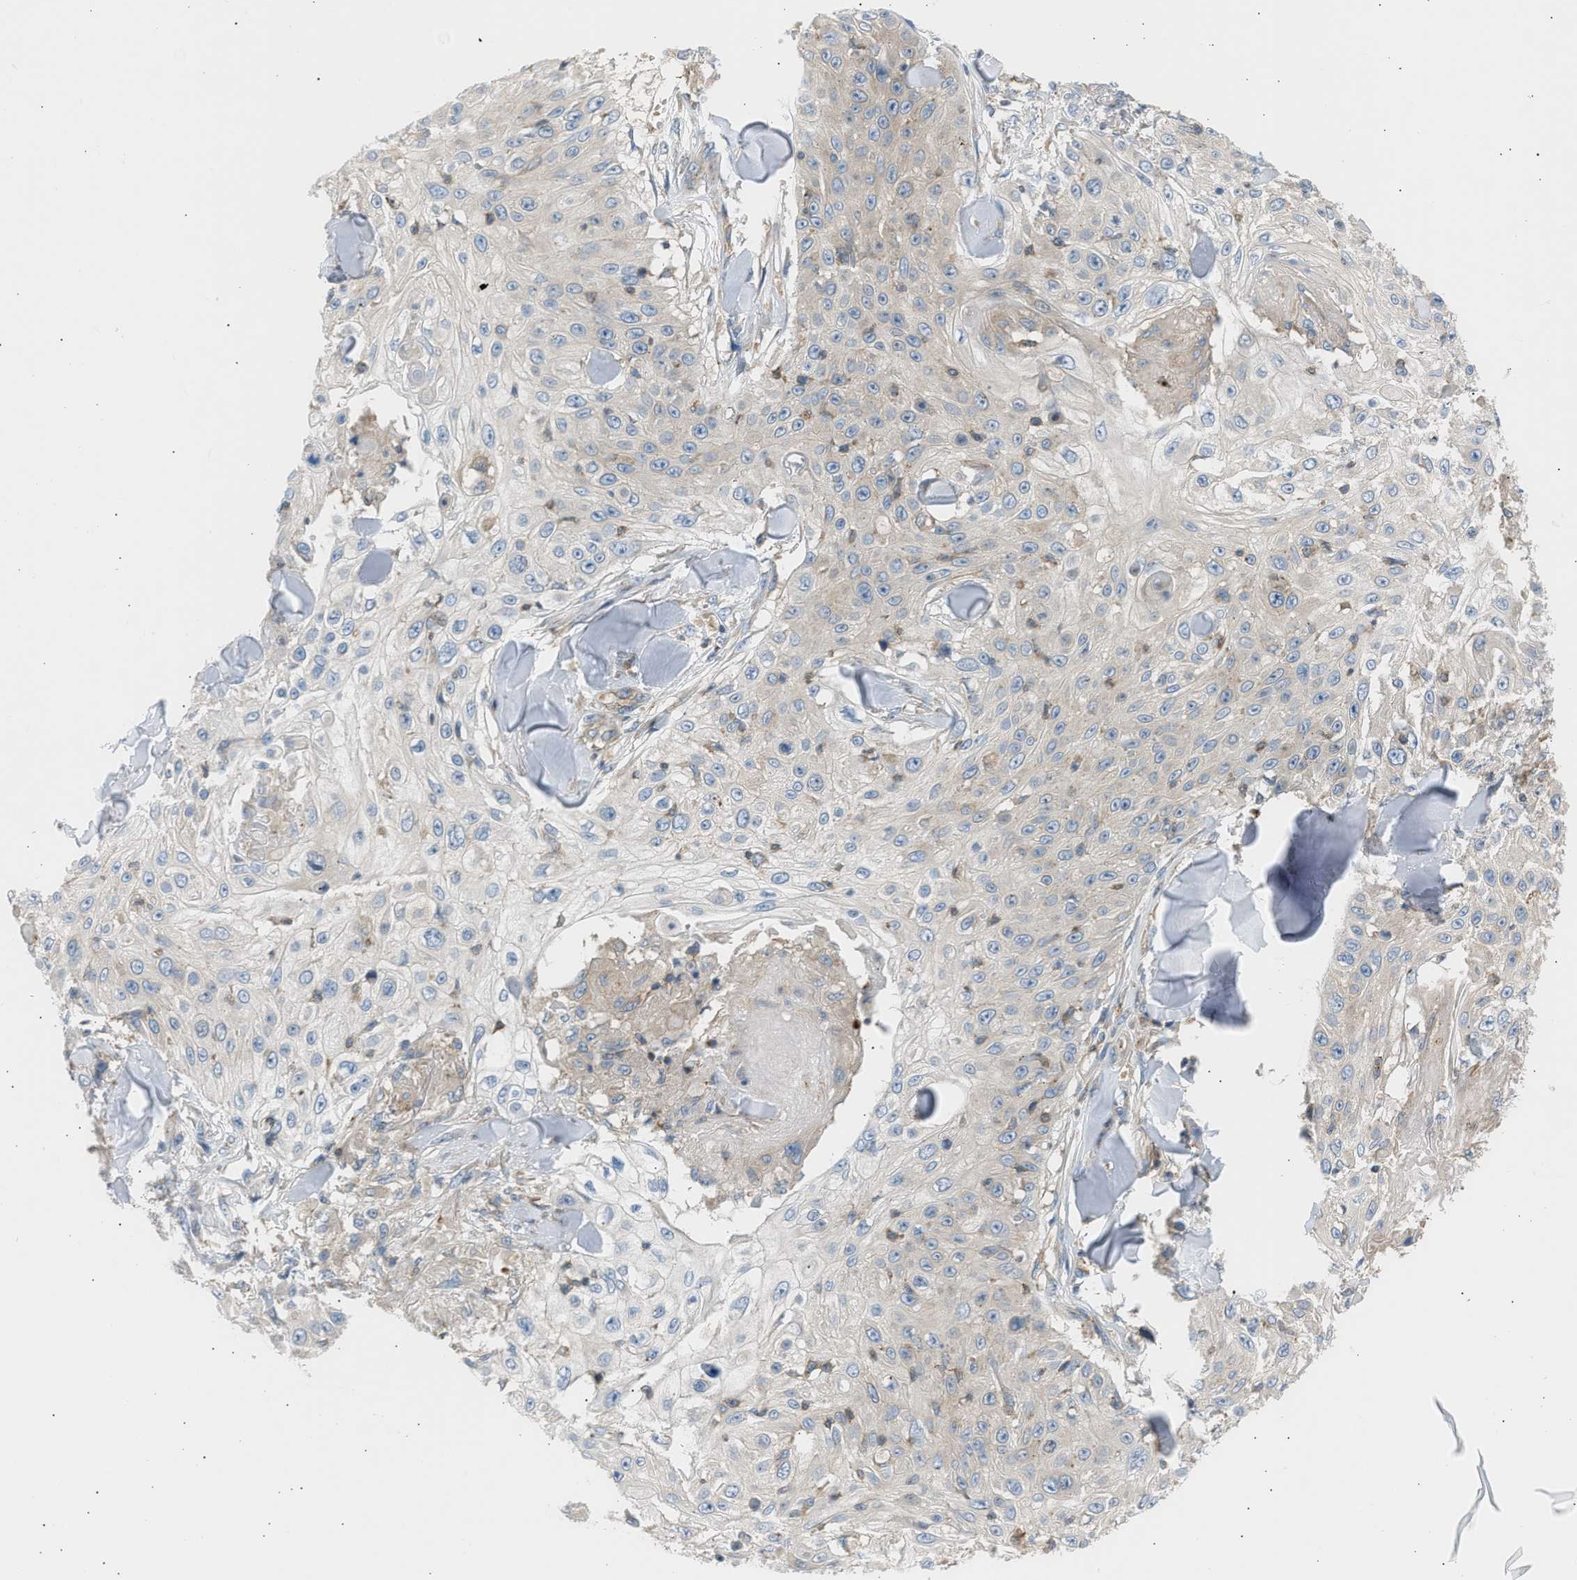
{"staining": {"intensity": "weak", "quantity": "<25%", "location": "cytoplasmic/membranous"}, "tissue": "skin cancer", "cell_type": "Tumor cells", "image_type": "cancer", "snomed": [{"axis": "morphology", "description": "Squamous cell carcinoma, NOS"}, {"axis": "topography", "description": "Skin"}], "caption": "IHC photomicrograph of neoplastic tissue: human squamous cell carcinoma (skin) stained with DAB shows no significant protein positivity in tumor cells.", "gene": "TRIM50", "patient": {"sex": "male", "age": 86}}